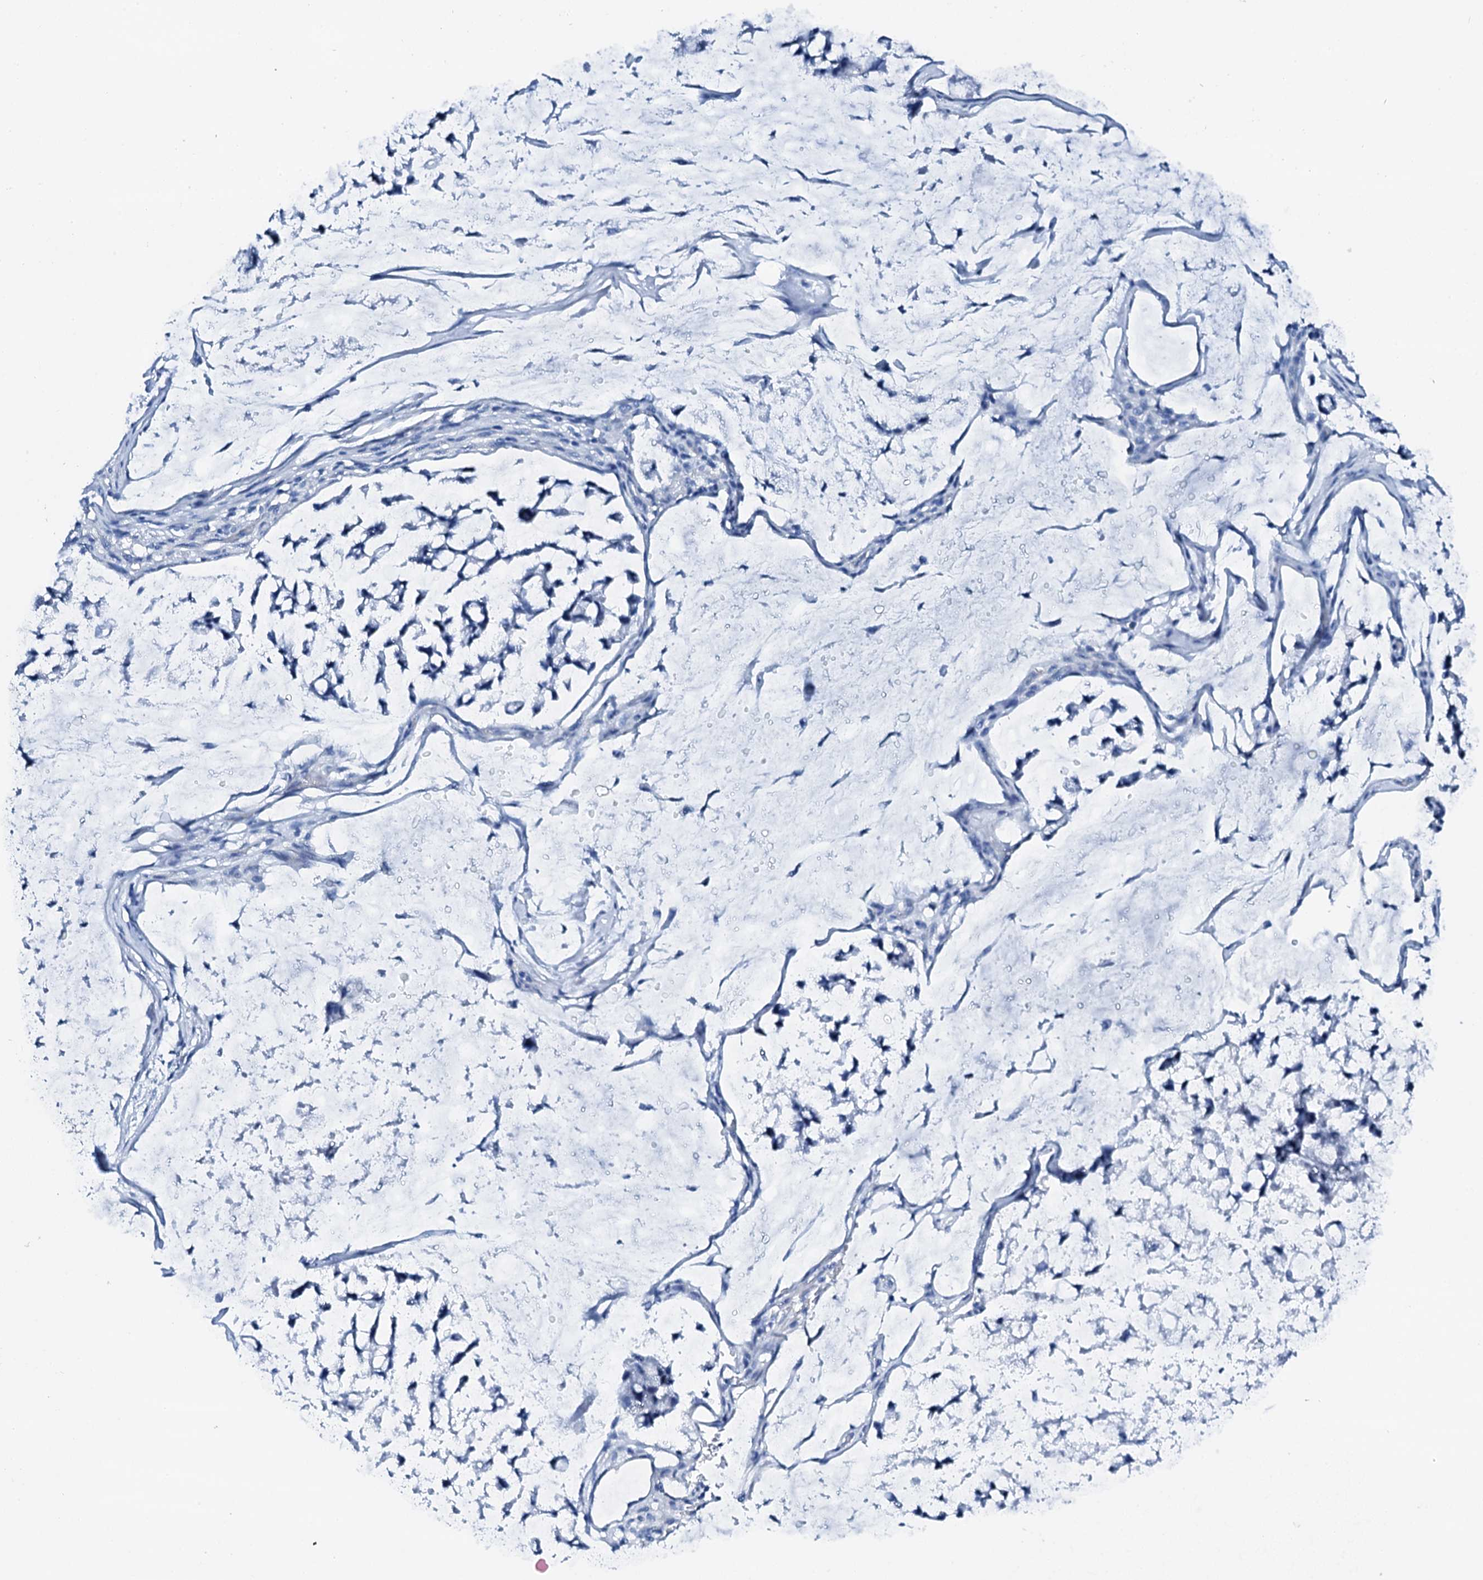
{"staining": {"intensity": "negative", "quantity": "none", "location": "none"}, "tissue": "stomach cancer", "cell_type": "Tumor cells", "image_type": "cancer", "snomed": [{"axis": "morphology", "description": "Adenocarcinoma, NOS"}, {"axis": "topography", "description": "Stomach, lower"}], "caption": "Photomicrograph shows no protein positivity in tumor cells of stomach cancer (adenocarcinoma) tissue.", "gene": "PTH", "patient": {"sex": "male", "age": 67}}